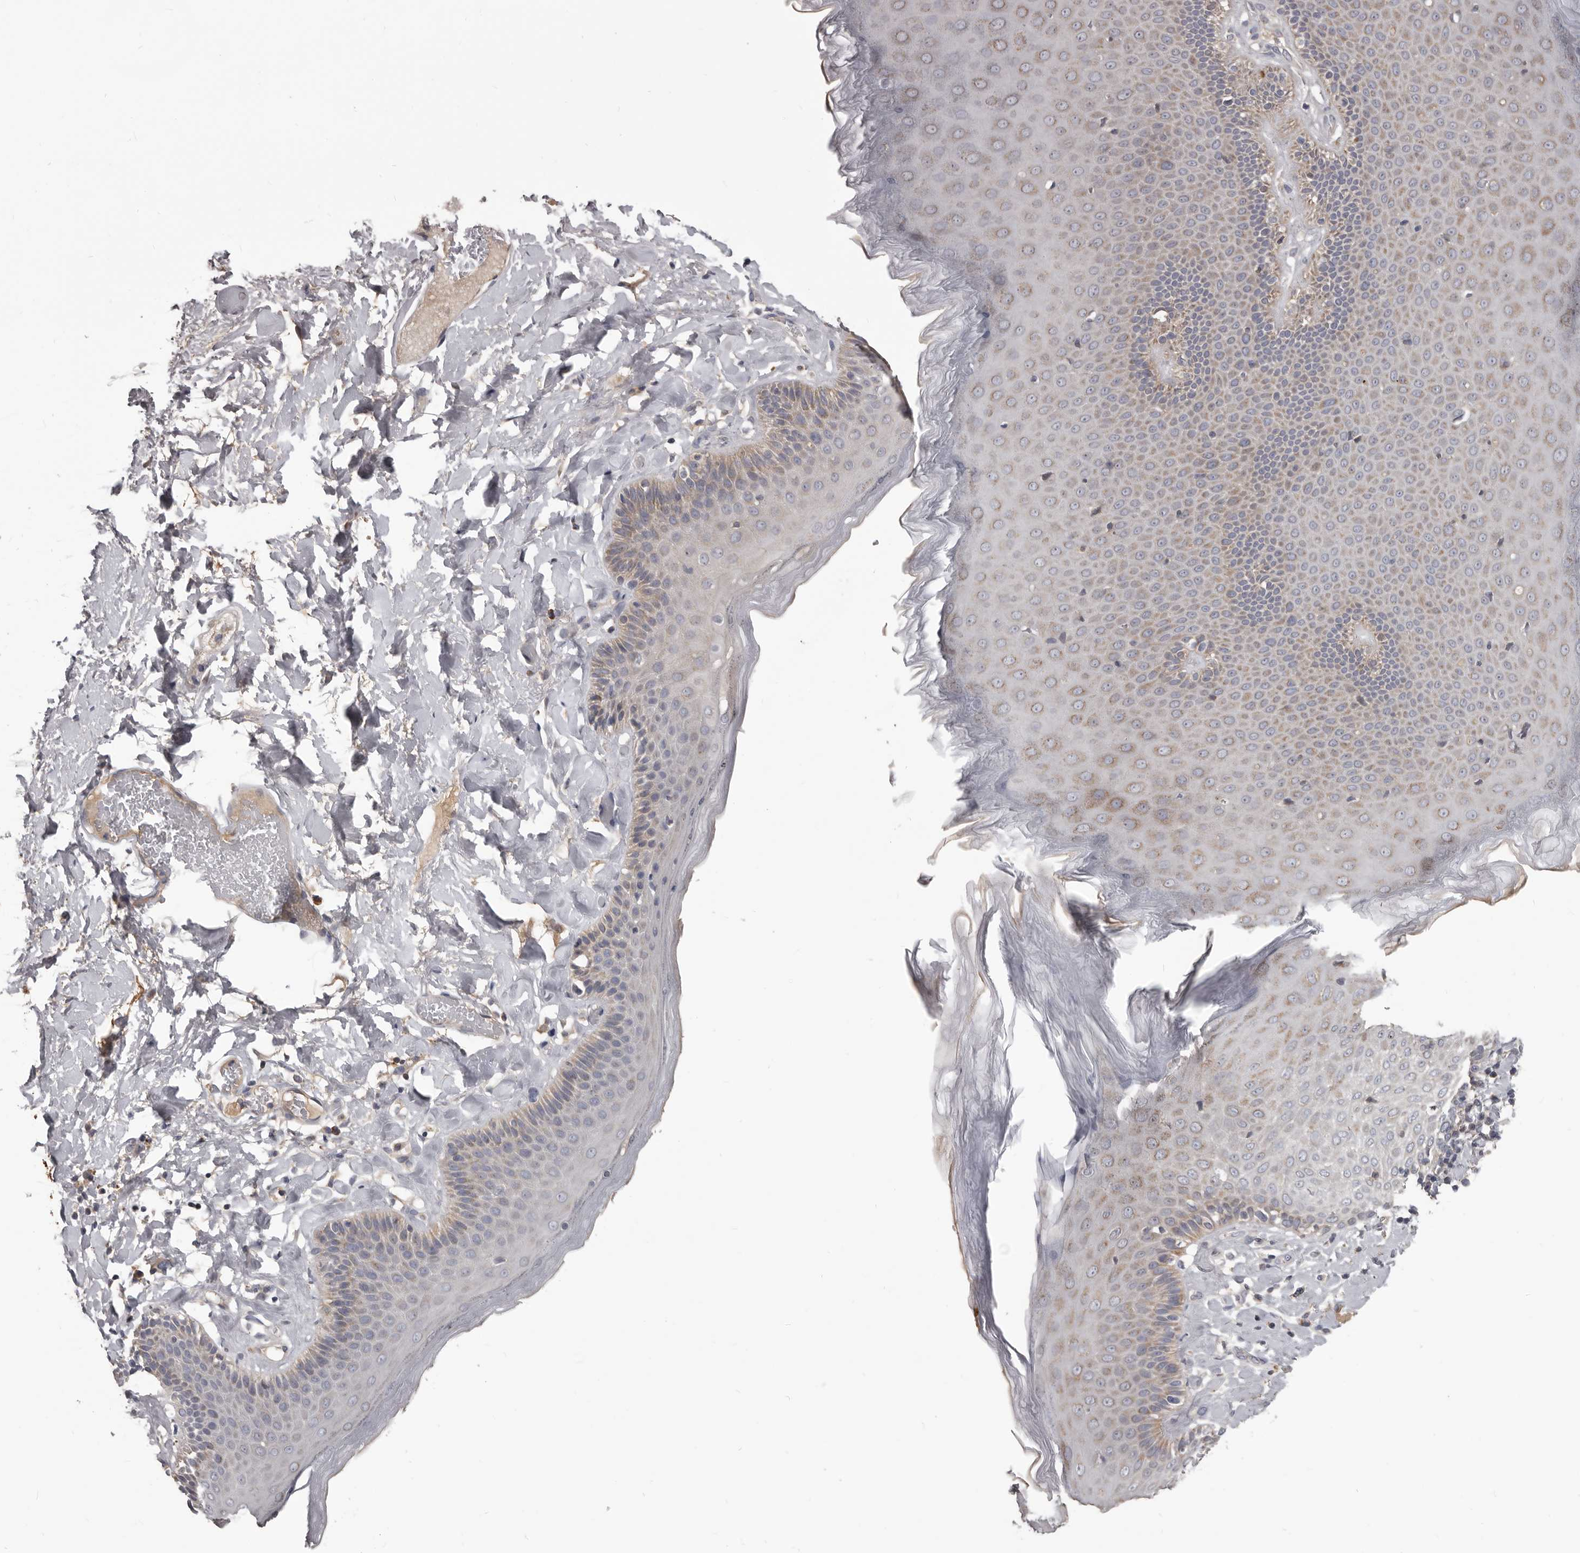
{"staining": {"intensity": "moderate", "quantity": "<25%", "location": "cytoplasmic/membranous"}, "tissue": "skin", "cell_type": "Epidermal cells", "image_type": "normal", "snomed": [{"axis": "morphology", "description": "Normal tissue, NOS"}, {"axis": "topography", "description": "Anal"}], "caption": "This histopathology image reveals normal skin stained with immunohistochemistry to label a protein in brown. The cytoplasmic/membranous of epidermal cells show moderate positivity for the protein. Nuclei are counter-stained blue.", "gene": "ALDH5A1", "patient": {"sex": "male", "age": 69}}